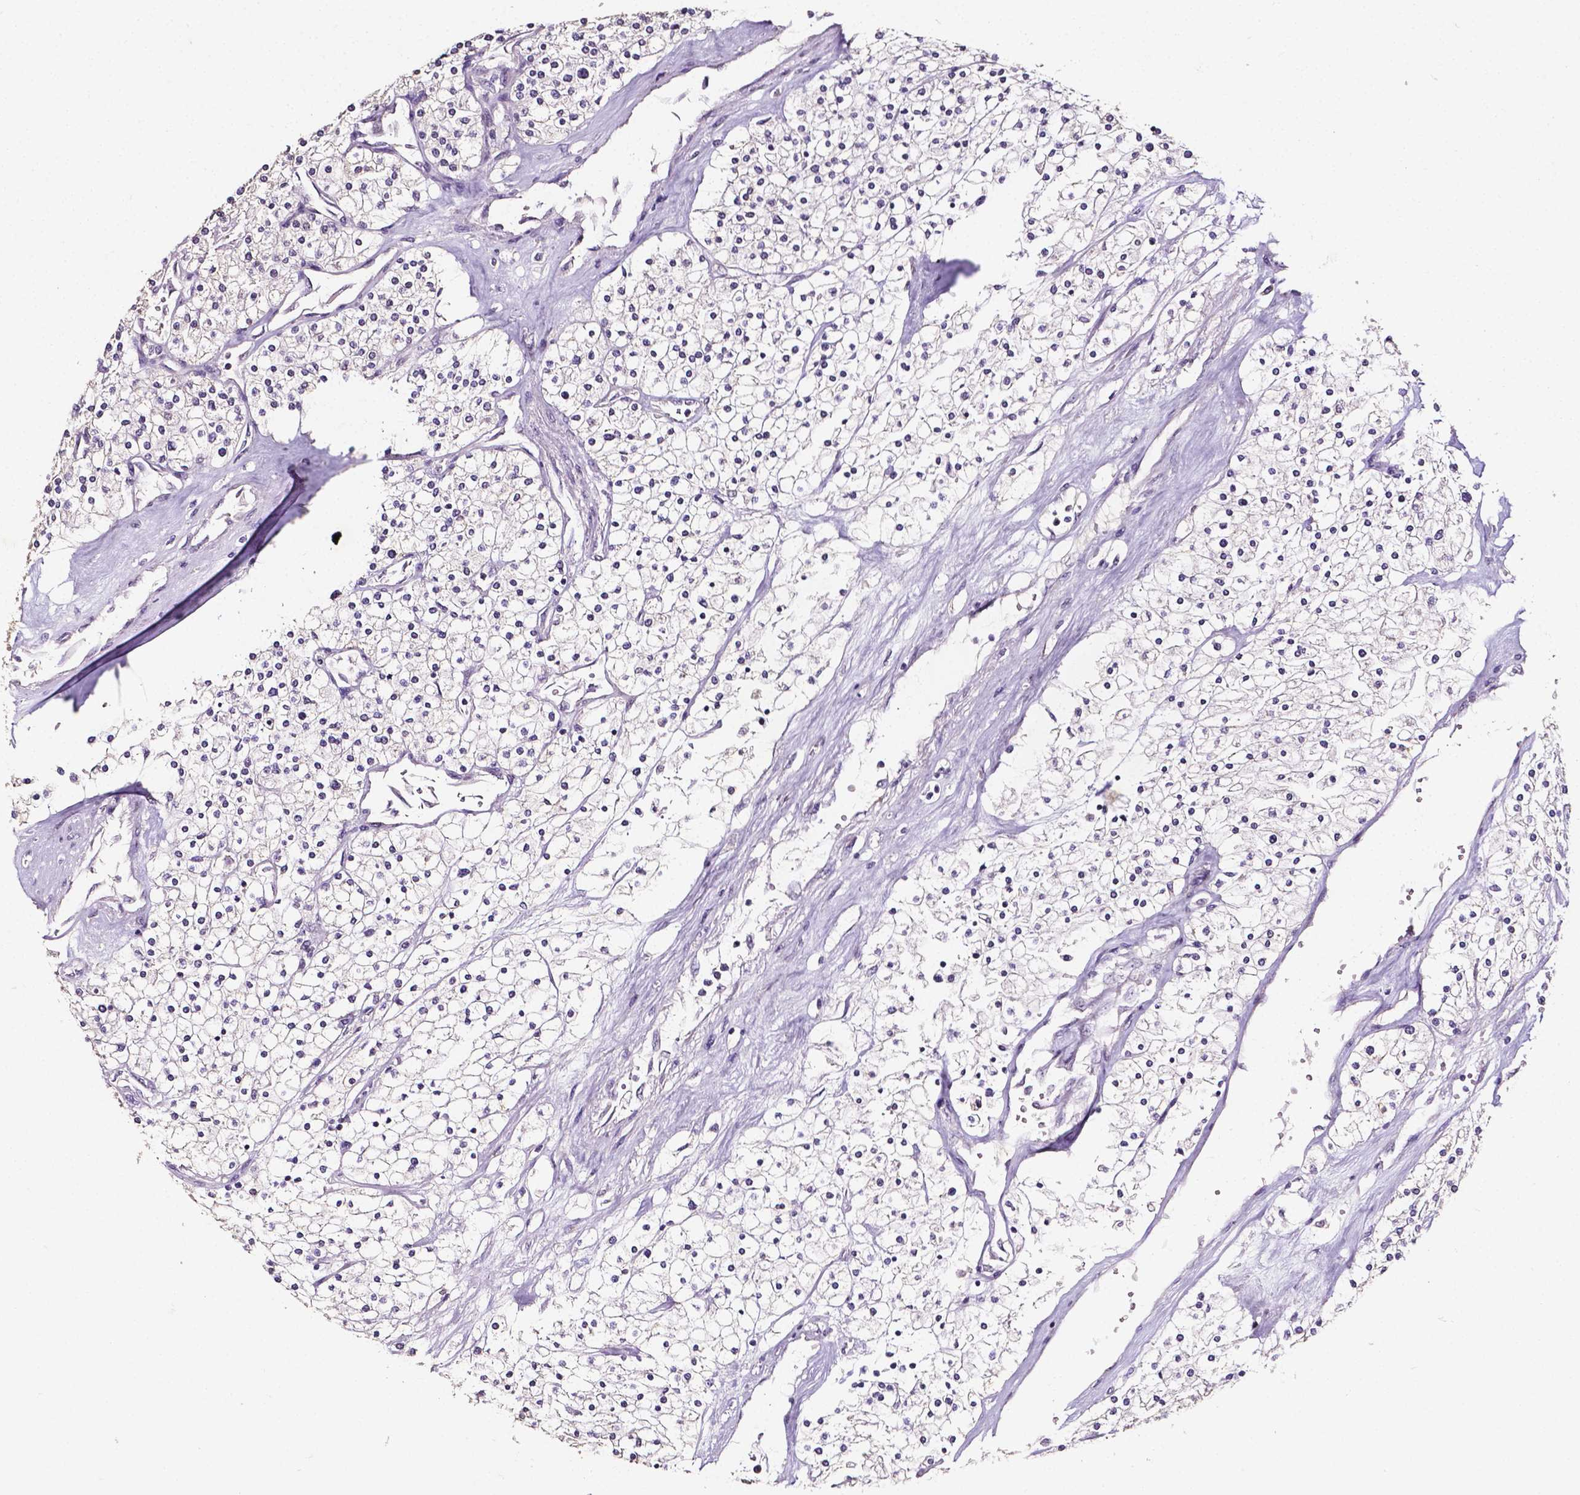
{"staining": {"intensity": "negative", "quantity": "none", "location": "none"}, "tissue": "renal cancer", "cell_type": "Tumor cells", "image_type": "cancer", "snomed": [{"axis": "morphology", "description": "Adenocarcinoma, NOS"}, {"axis": "topography", "description": "Kidney"}], "caption": "IHC micrograph of neoplastic tissue: human renal cancer stained with DAB reveals no significant protein positivity in tumor cells.", "gene": "PSAT1", "patient": {"sex": "male", "age": 80}}